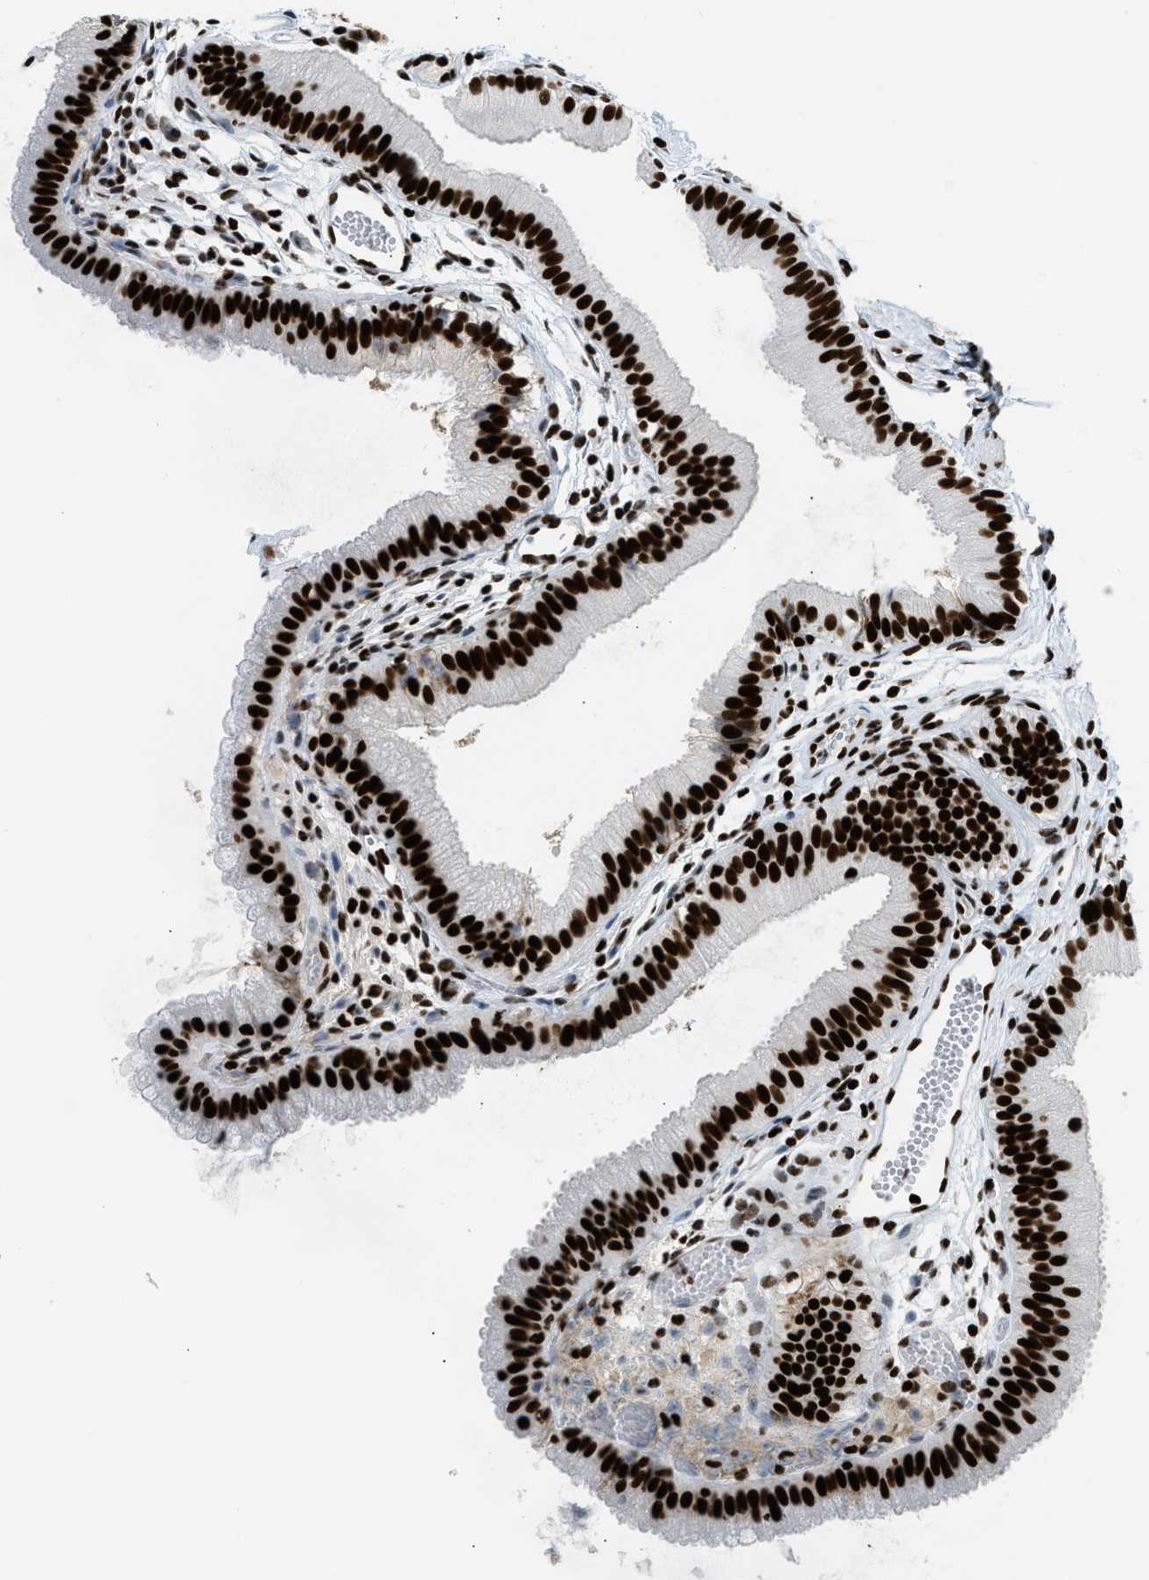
{"staining": {"intensity": "strong", "quantity": ">75%", "location": "nuclear"}, "tissue": "gallbladder", "cell_type": "Glandular cells", "image_type": "normal", "snomed": [{"axis": "morphology", "description": "Normal tissue, NOS"}, {"axis": "topography", "description": "Gallbladder"}], "caption": "A brown stain highlights strong nuclear staining of a protein in glandular cells of unremarkable human gallbladder. (Stains: DAB in brown, nuclei in blue, Microscopy: brightfield microscopy at high magnification).", "gene": "PIF1", "patient": {"sex": "female", "age": 26}}